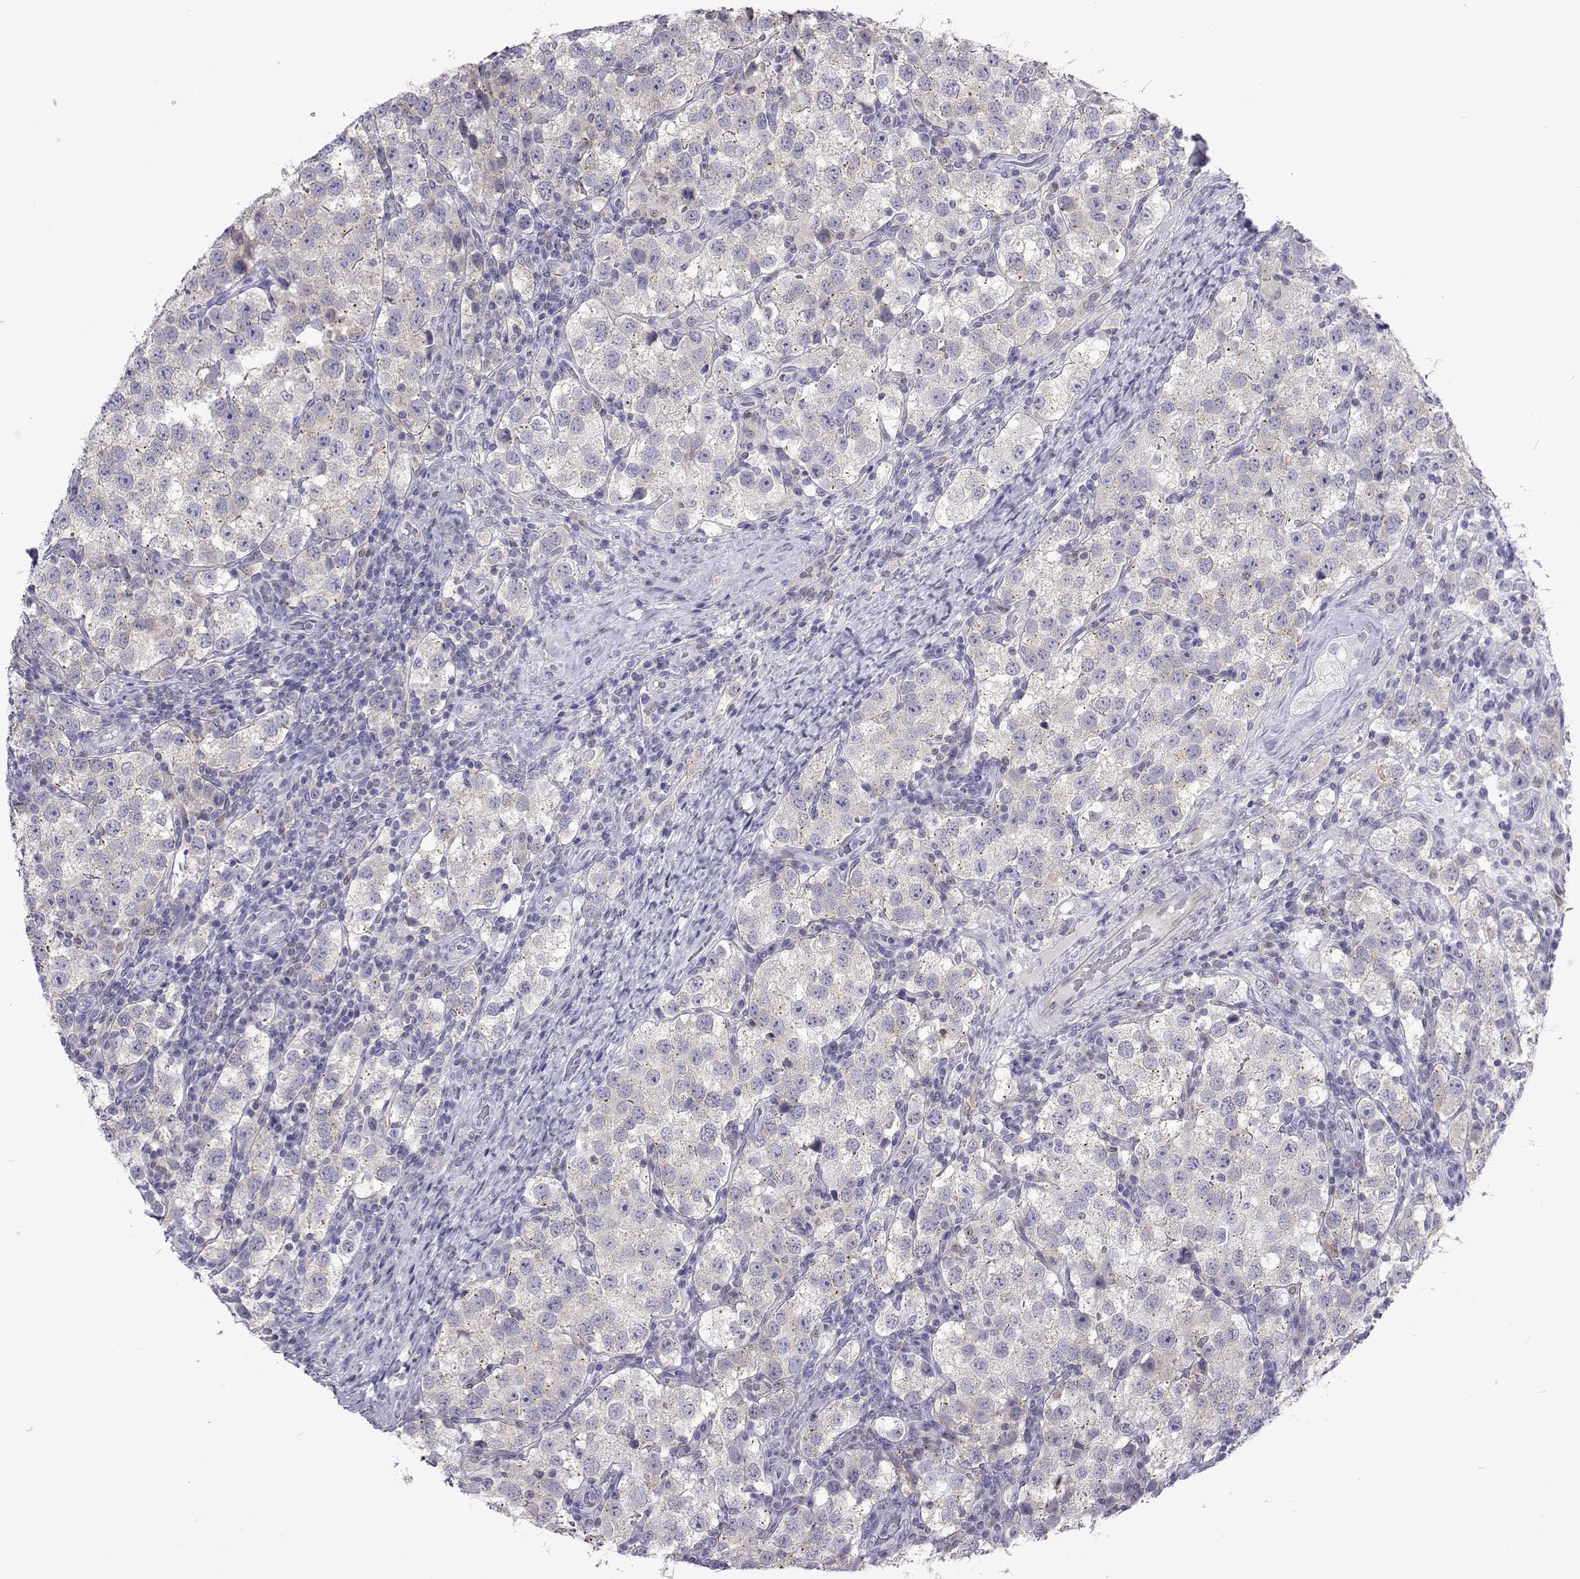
{"staining": {"intensity": "negative", "quantity": "none", "location": "none"}, "tissue": "testis cancer", "cell_type": "Tumor cells", "image_type": "cancer", "snomed": [{"axis": "morphology", "description": "Seminoma, NOS"}, {"axis": "topography", "description": "Testis"}], "caption": "Immunohistochemistry of testis seminoma demonstrates no positivity in tumor cells.", "gene": "GALM", "patient": {"sex": "male", "age": 37}}